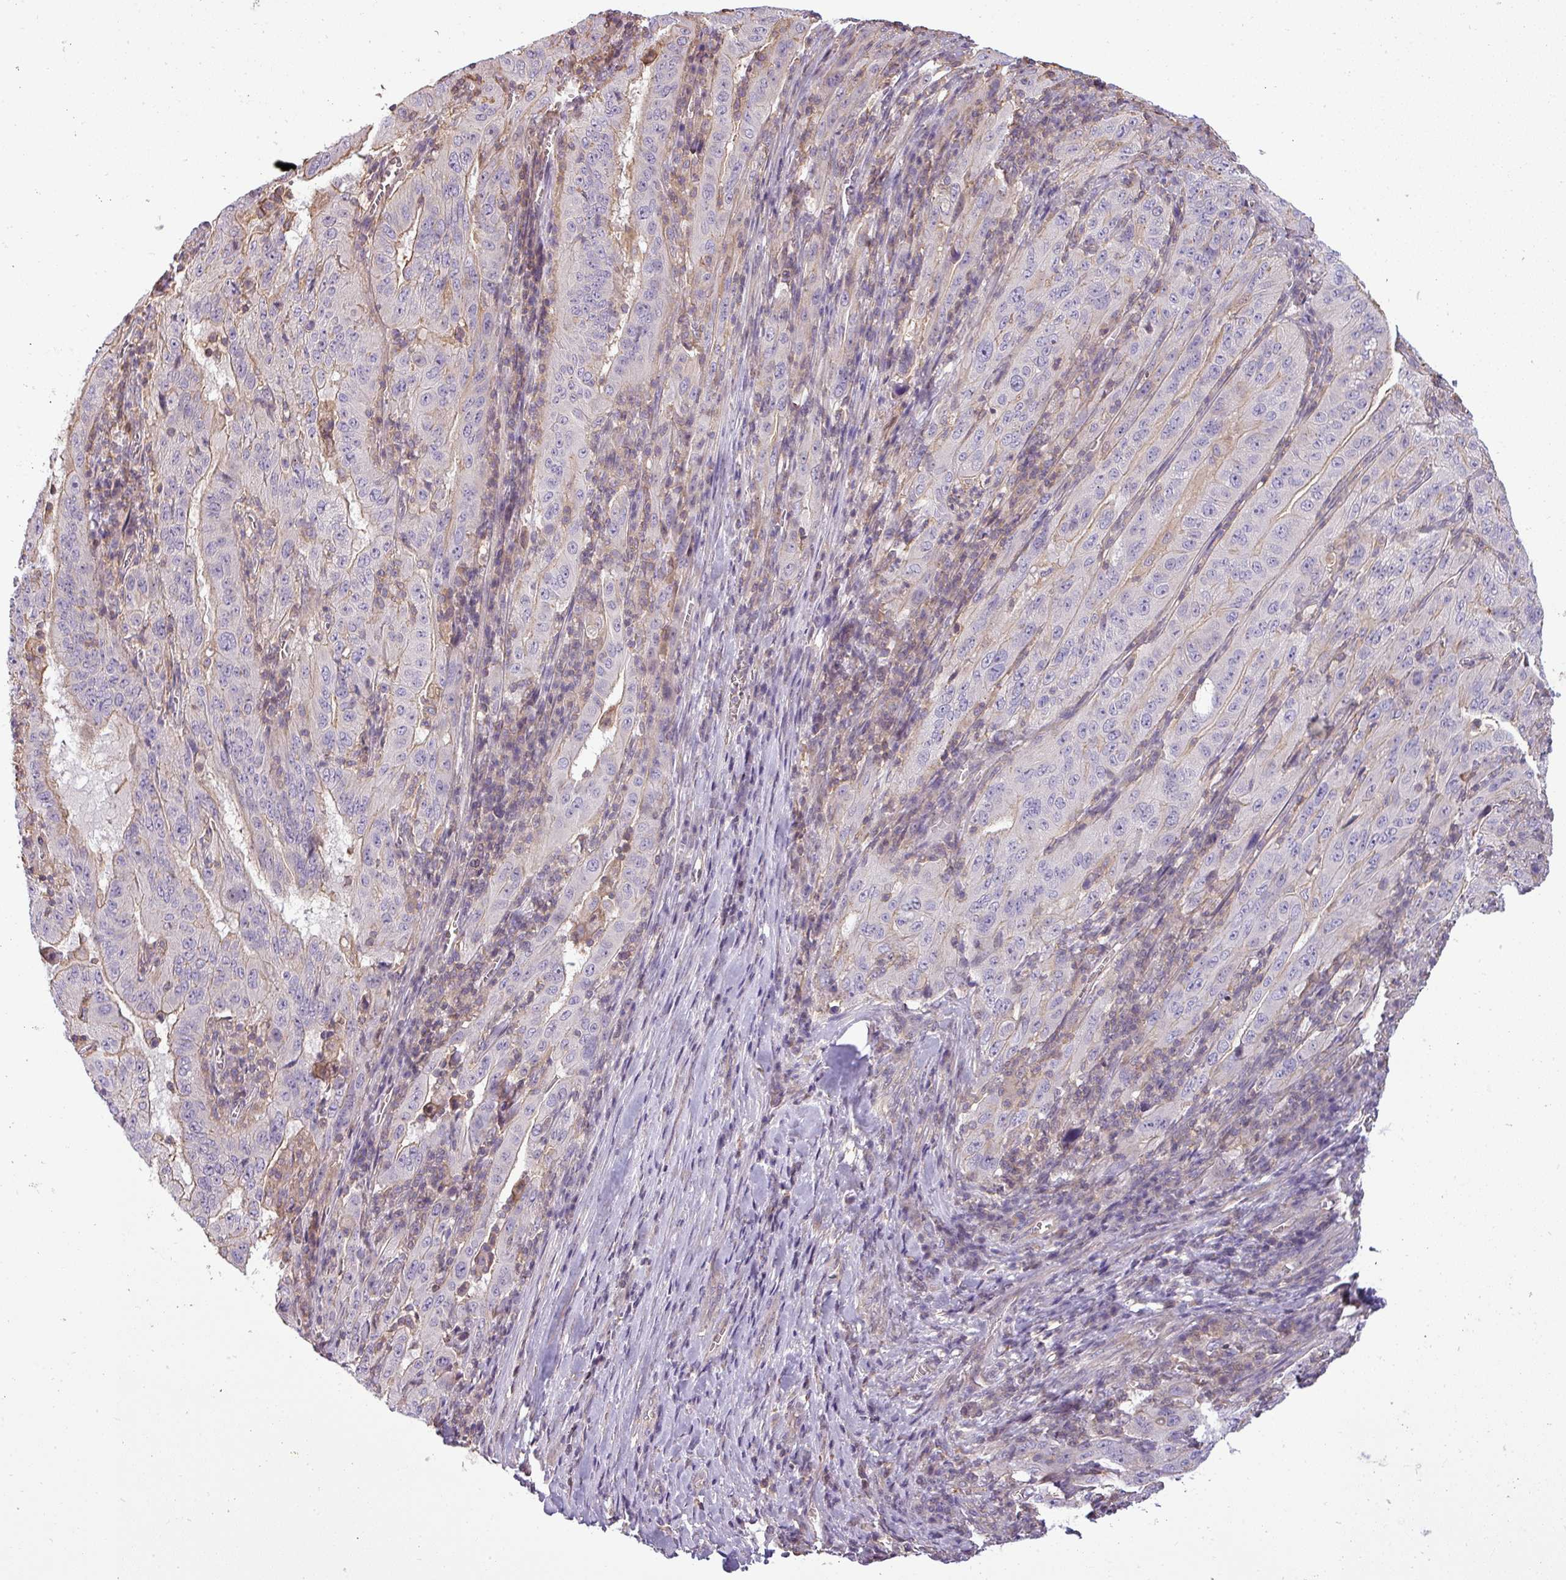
{"staining": {"intensity": "negative", "quantity": "none", "location": "none"}, "tissue": "pancreatic cancer", "cell_type": "Tumor cells", "image_type": "cancer", "snomed": [{"axis": "morphology", "description": "Adenocarcinoma, NOS"}, {"axis": "topography", "description": "Pancreas"}], "caption": "A high-resolution photomicrograph shows immunohistochemistry (IHC) staining of pancreatic cancer (adenocarcinoma), which exhibits no significant expression in tumor cells. Brightfield microscopy of IHC stained with DAB (3,3'-diaminobenzidine) (brown) and hematoxylin (blue), captured at high magnification.", "gene": "ZNF835", "patient": {"sex": "male", "age": 63}}